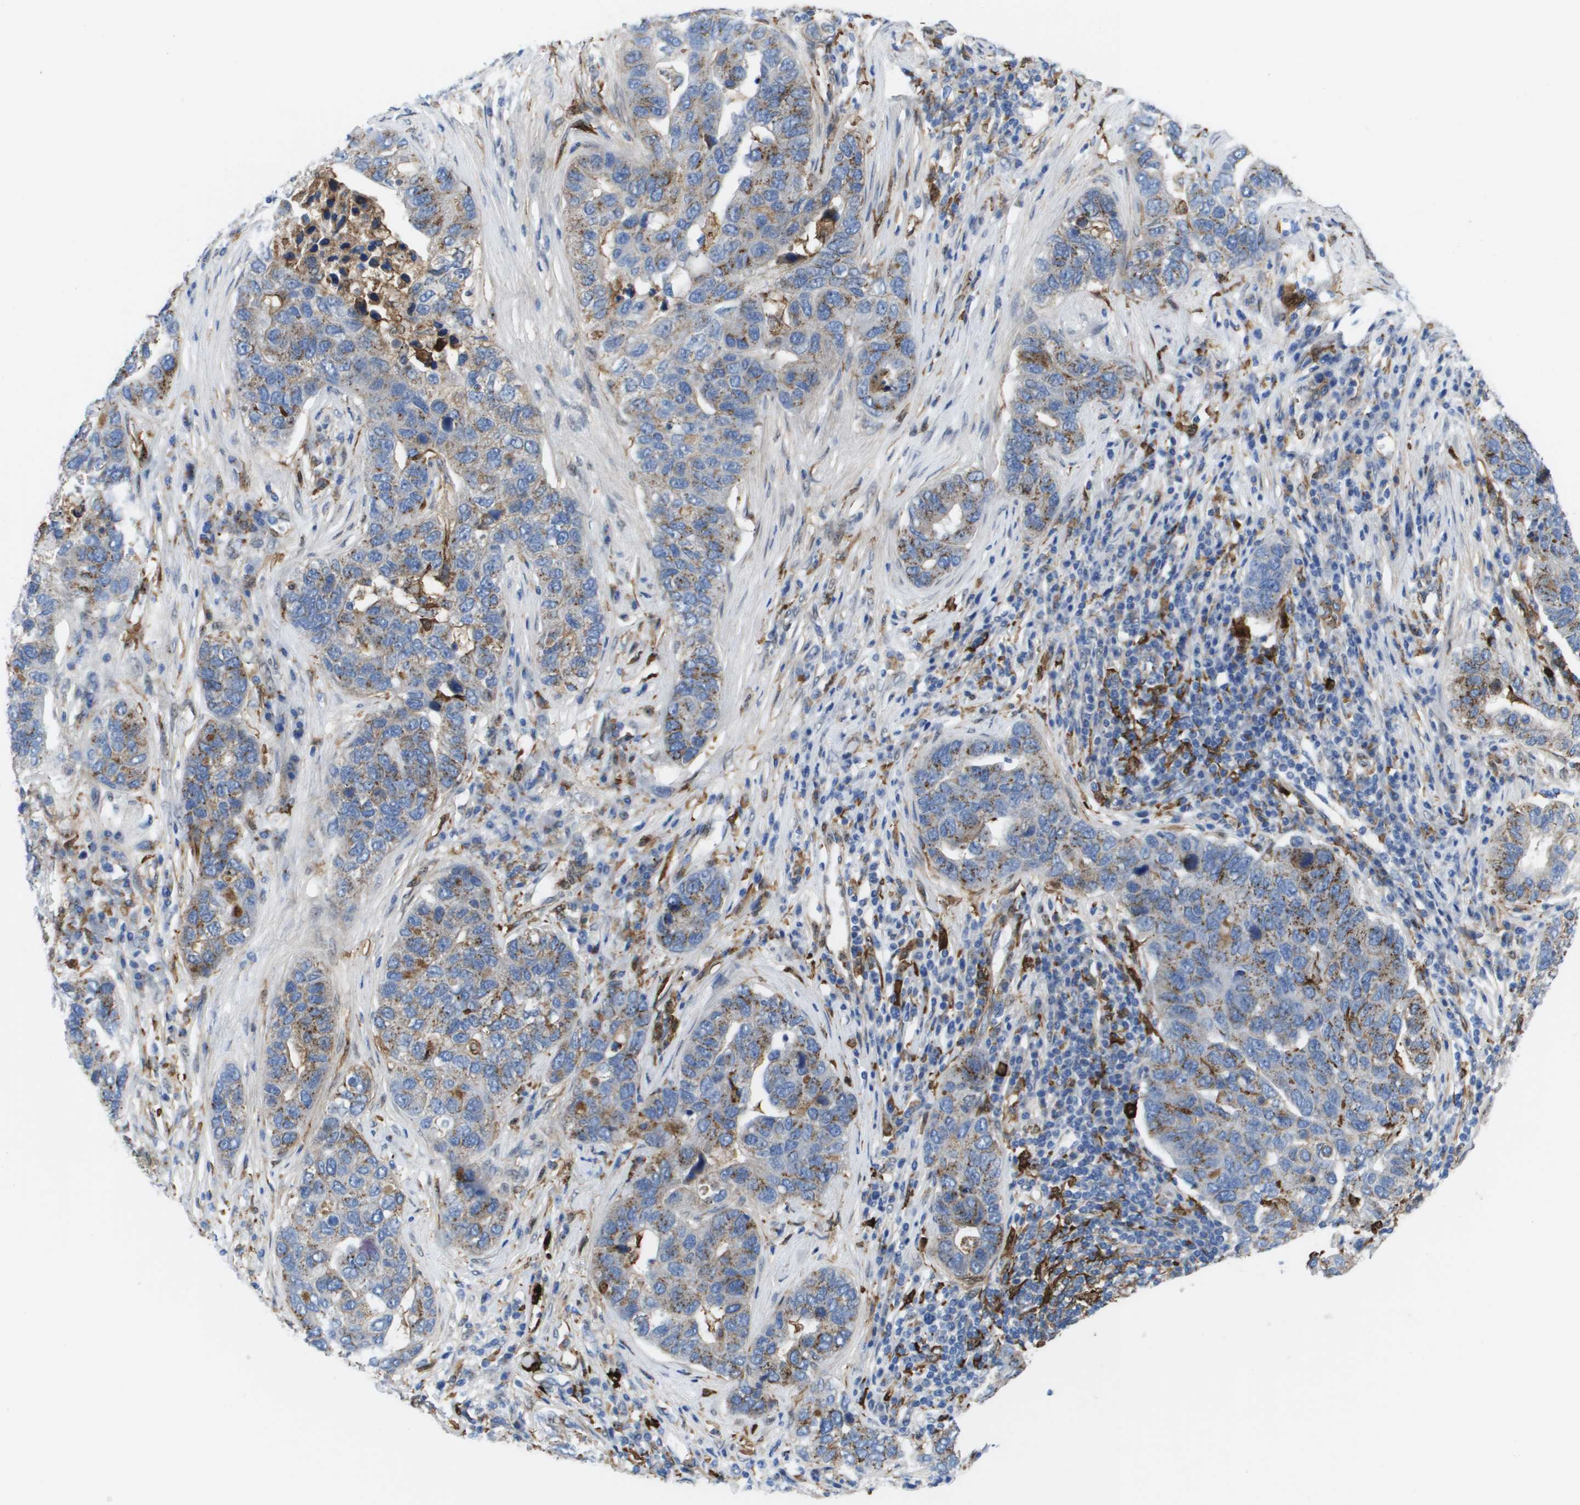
{"staining": {"intensity": "weak", "quantity": ">75%", "location": "cytoplasmic/membranous"}, "tissue": "pancreatic cancer", "cell_type": "Tumor cells", "image_type": "cancer", "snomed": [{"axis": "morphology", "description": "Adenocarcinoma, NOS"}, {"axis": "topography", "description": "Pancreas"}], "caption": "A low amount of weak cytoplasmic/membranous positivity is seen in about >75% of tumor cells in pancreatic adenocarcinoma tissue.", "gene": "SLC37A2", "patient": {"sex": "female", "age": 61}}